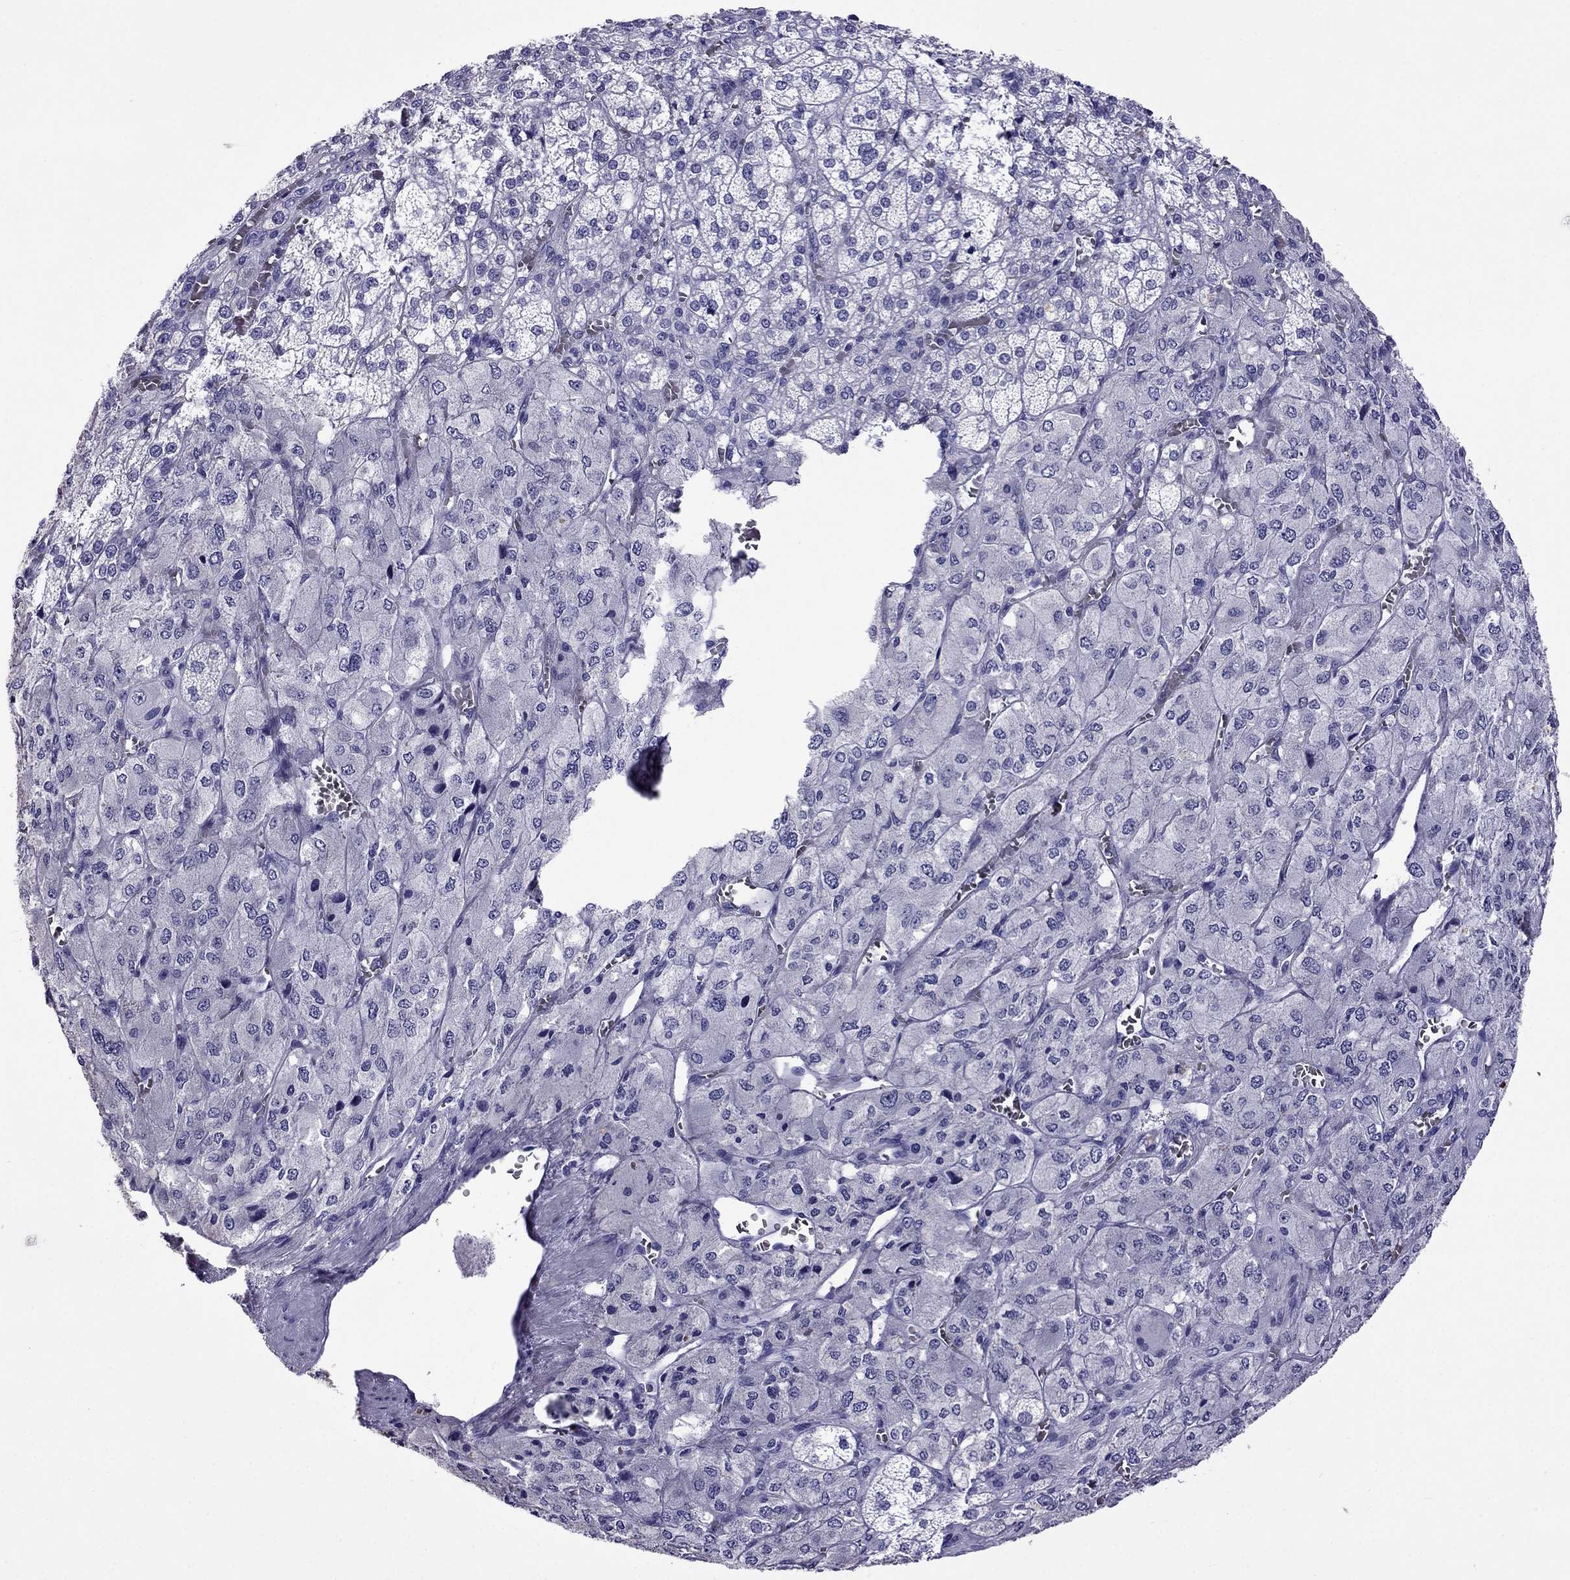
{"staining": {"intensity": "negative", "quantity": "none", "location": "none"}, "tissue": "adrenal gland", "cell_type": "Glandular cells", "image_type": "normal", "snomed": [{"axis": "morphology", "description": "Normal tissue, NOS"}, {"axis": "topography", "description": "Adrenal gland"}], "caption": "Protein analysis of unremarkable adrenal gland shows no significant staining in glandular cells. Brightfield microscopy of immunohistochemistry stained with DAB (brown) and hematoxylin (blue), captured at high magnification.", "gene": "CRYBA1", "patient": {"sex": "female", "age": 60}}